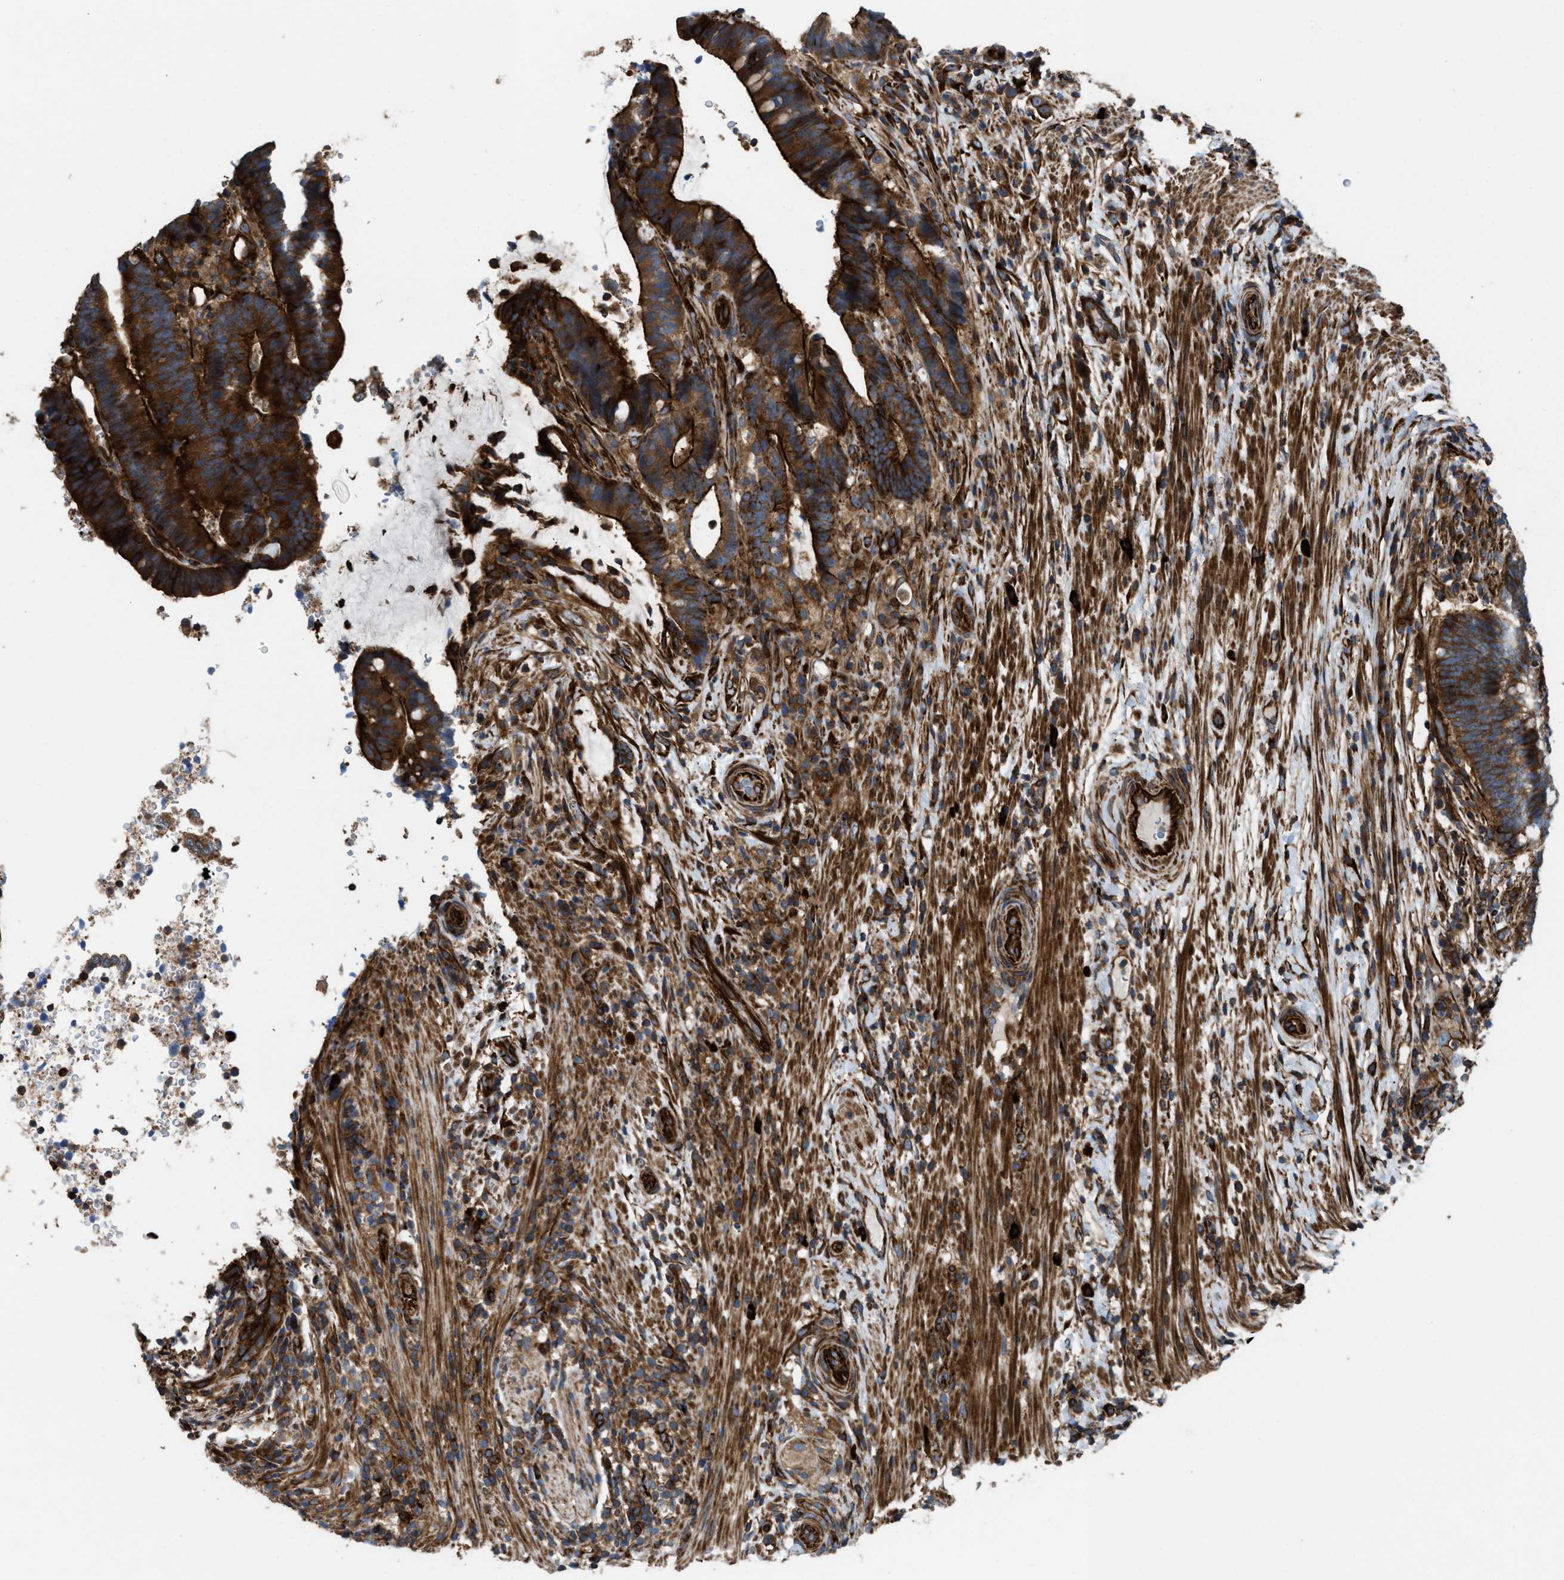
{"staining": {"intensity": "strong", "quantity": ">75%", "location": "cytoplasmic/membranous"}, "tissue": "colorectal cancer", "cell_type": "Tumor cells", "image_type": "cancer", "snomed": [{"axis": "morphology", "description": "Adenocarcinoma, NOS"}, {"axis": "topography", "description": "Colon"}], "caption": "Immunohistochemical staining of colorectal cancer (adenocarcinoma) shows high levels of strong cytoplasmic/membranous staining in approximately >75% of tumor cells.", "gene": "EGLN1", "patient": {"sex": "female", "age": 66}}